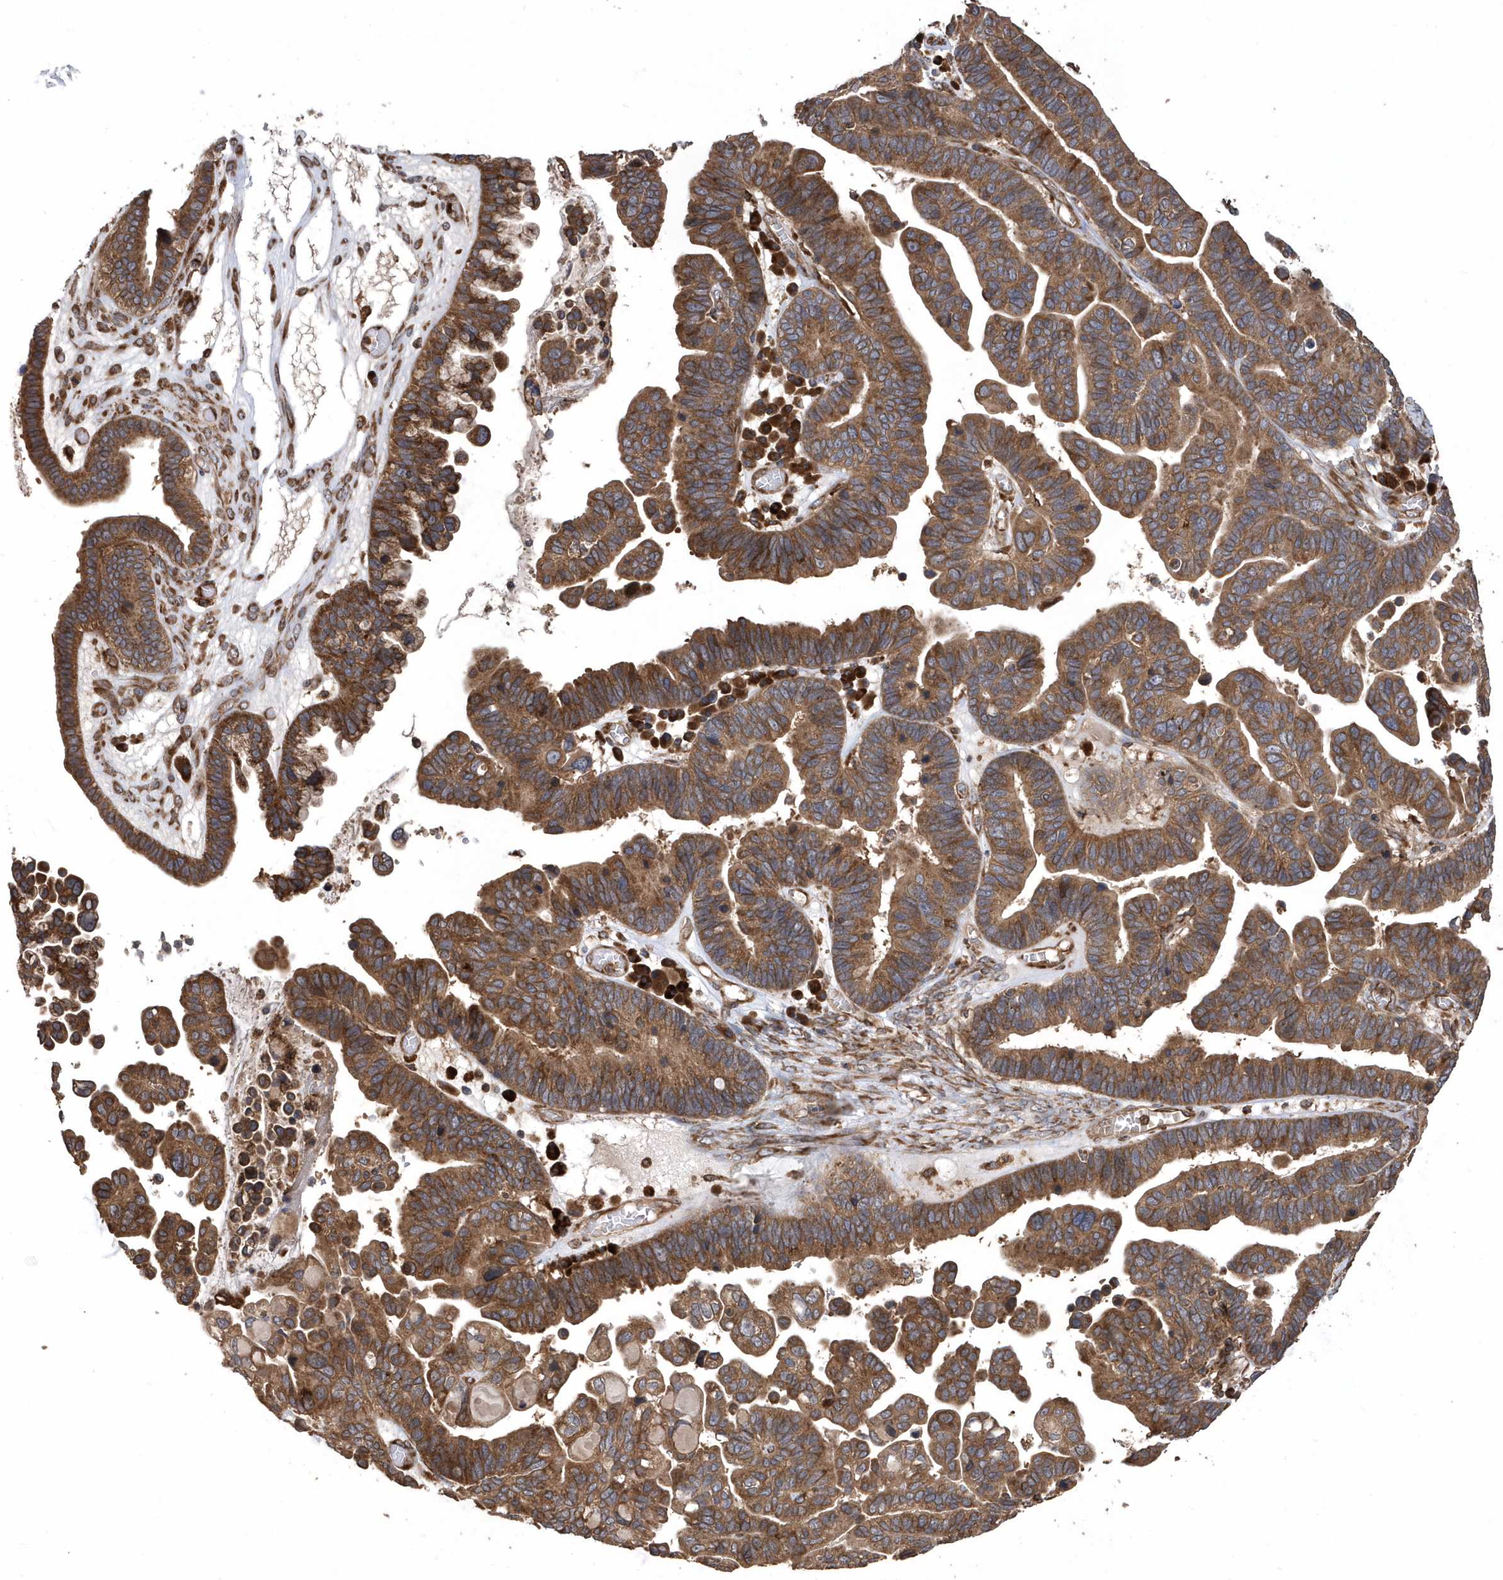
{"staining": {"intensity": "strong", "quantity": ">75%", "location": "cytoplasmic/membranous"}, "tissue": "ovarian cancer", "cell_type": "Tumor cells", "image_type": "cancer", "snomed": [{"axis": "morphology", "description": "Cystadenocarcinoma, serous, NOS"}, {"axis": "topography", "description": "Ovary"}], "caption": "The image shows a brown stain indicating the presence of a protein in the cytoplasmic/membranous of tumor cells in ovarian cancer (serous cystadenocarcinoma). The staining was performed using DAB (3,3'-diaminobenzidine) to visualize the protein expression in brown, while the nuclei were stained in blue with hematoxylin (Magnification: 20x).", "gene": "WASHC5", "patient": {"sex": "female", "age": 56}}